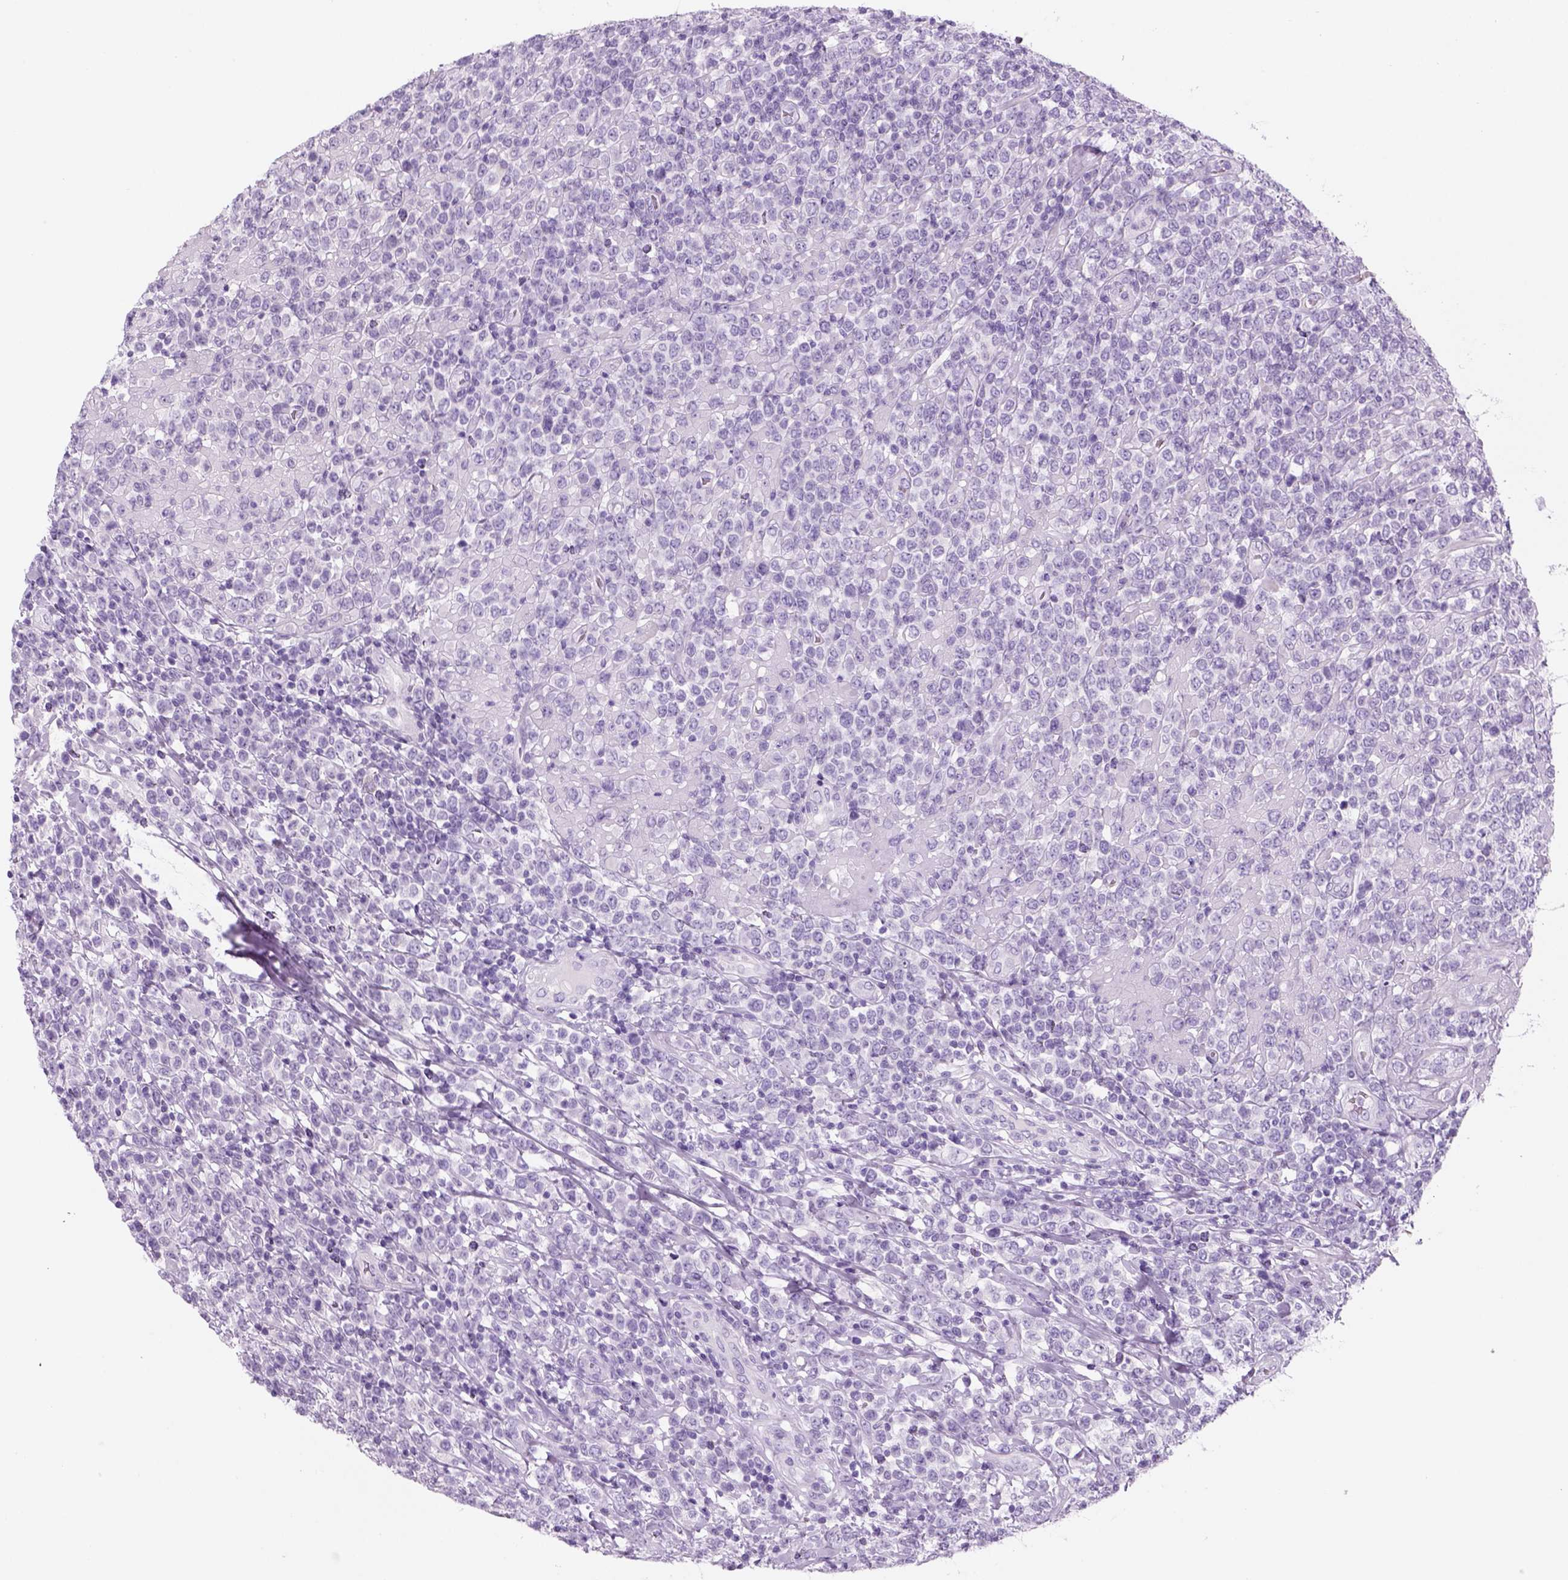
{"staining": {"intensity": "negative", "quantity": "none", "location": "none"}, "tissue": "lymphoma", "cell_type": "Tumor cells", "image_type": "cancer", "snomed": [{"axis": "morphology", "description": "Malignant lymphoma, non-Hodgkin's type, High grade"}, {"axis": "topography", "description": "Soft tissue"}], "caption": "A photomicrograph of malignant lymphoma, non-Hodgkin's type (high-grade) stained for a protein shows no brown staining in tumor cells. Brightfield microscopy of IHC stained with DAB (3,3'-diaminobenzidine) (brown) and hematoxylin (blue), captured at high magnification.", "gene": "KRTAP11-1", "patient": {"sex": "female", "age": 56}}